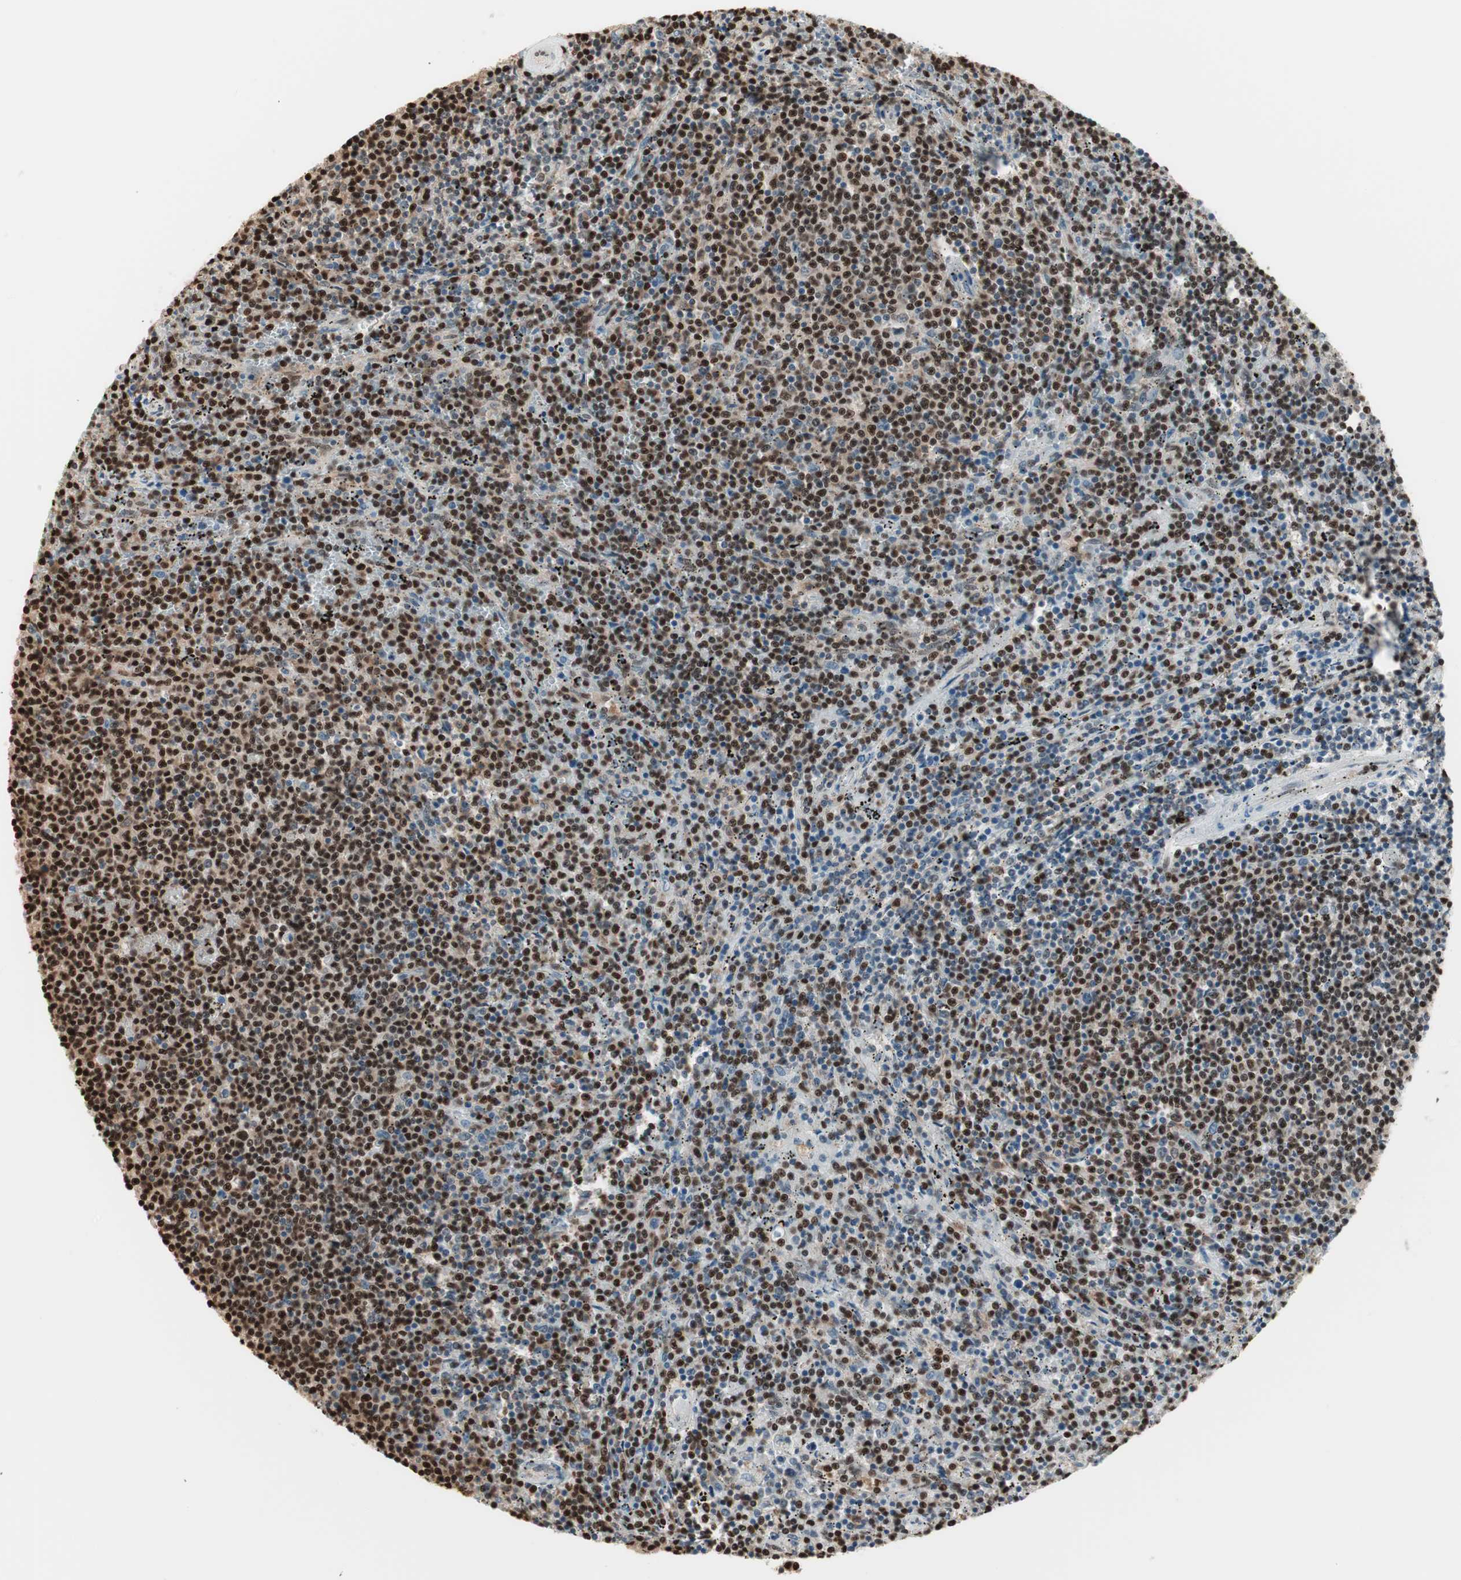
{"staining": {"intensity": "strong", "quantity": ">75%", "location": "nuclear"}, "tissue": "lymphoma", "cell_type": "Tumor cells", "image_type": "cancer", "snomed": [{"axis": "morphology", "description": "Malignant lymphoma, non-Hodgkin's type, Low grade"}, {"axis": "topography", "description": "Spleen"}], "caption": "The image shows immunohistochemical staining of lymphoma. There is strong nuclear positivity is seen in approximately >75% of tumor cells. The staining is performed using DAB brown chromogen to label protein expression. The nuclei are counter-stained blue using hematoxylin.", "gene": "LONP2", "patient": {"sex": "female", "age": 50}}